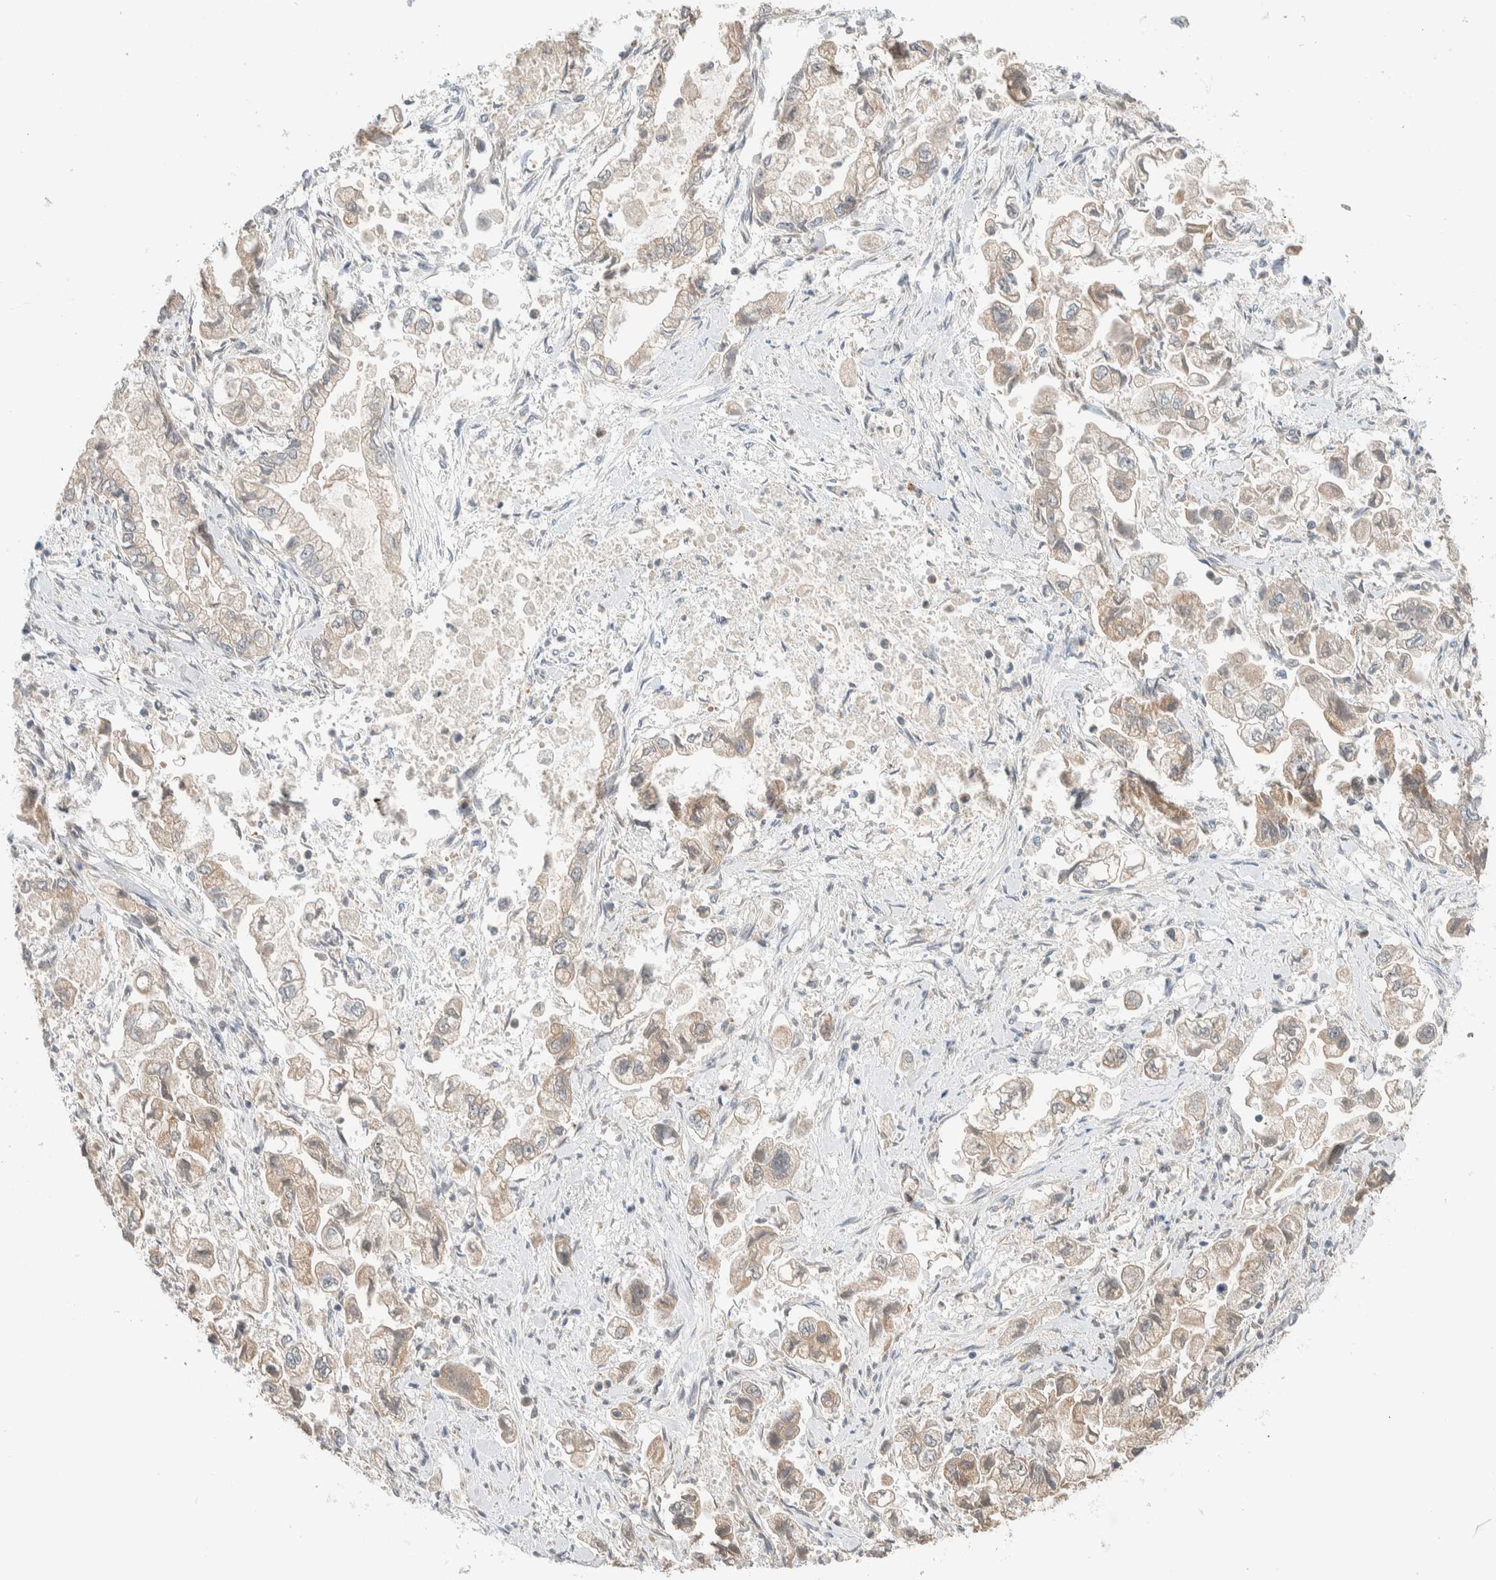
{"staining": {"intensity": "weak", "quantity": ">75%", "location": "cytoplasmic/membranous"}, "tissue": "stomach cancer", "cell_type": "Tumor cells", "image_type": "cancer", "snomed": [{"axis": "morphology", "description": "Normal tissue, NOS"}, {"axis": "morphology", "description": "Adenocarcinoma, NOS"}, {"axis": "topography", "description": "Stomach"}], "caption": "A brown stain shows weak cytoplasmic/membranous staining of a protein in stomach cancer (adenocarcinoma) tumor cells.", "gene": "MRPL41", "patient": {"sex": "male", "age": 62}}